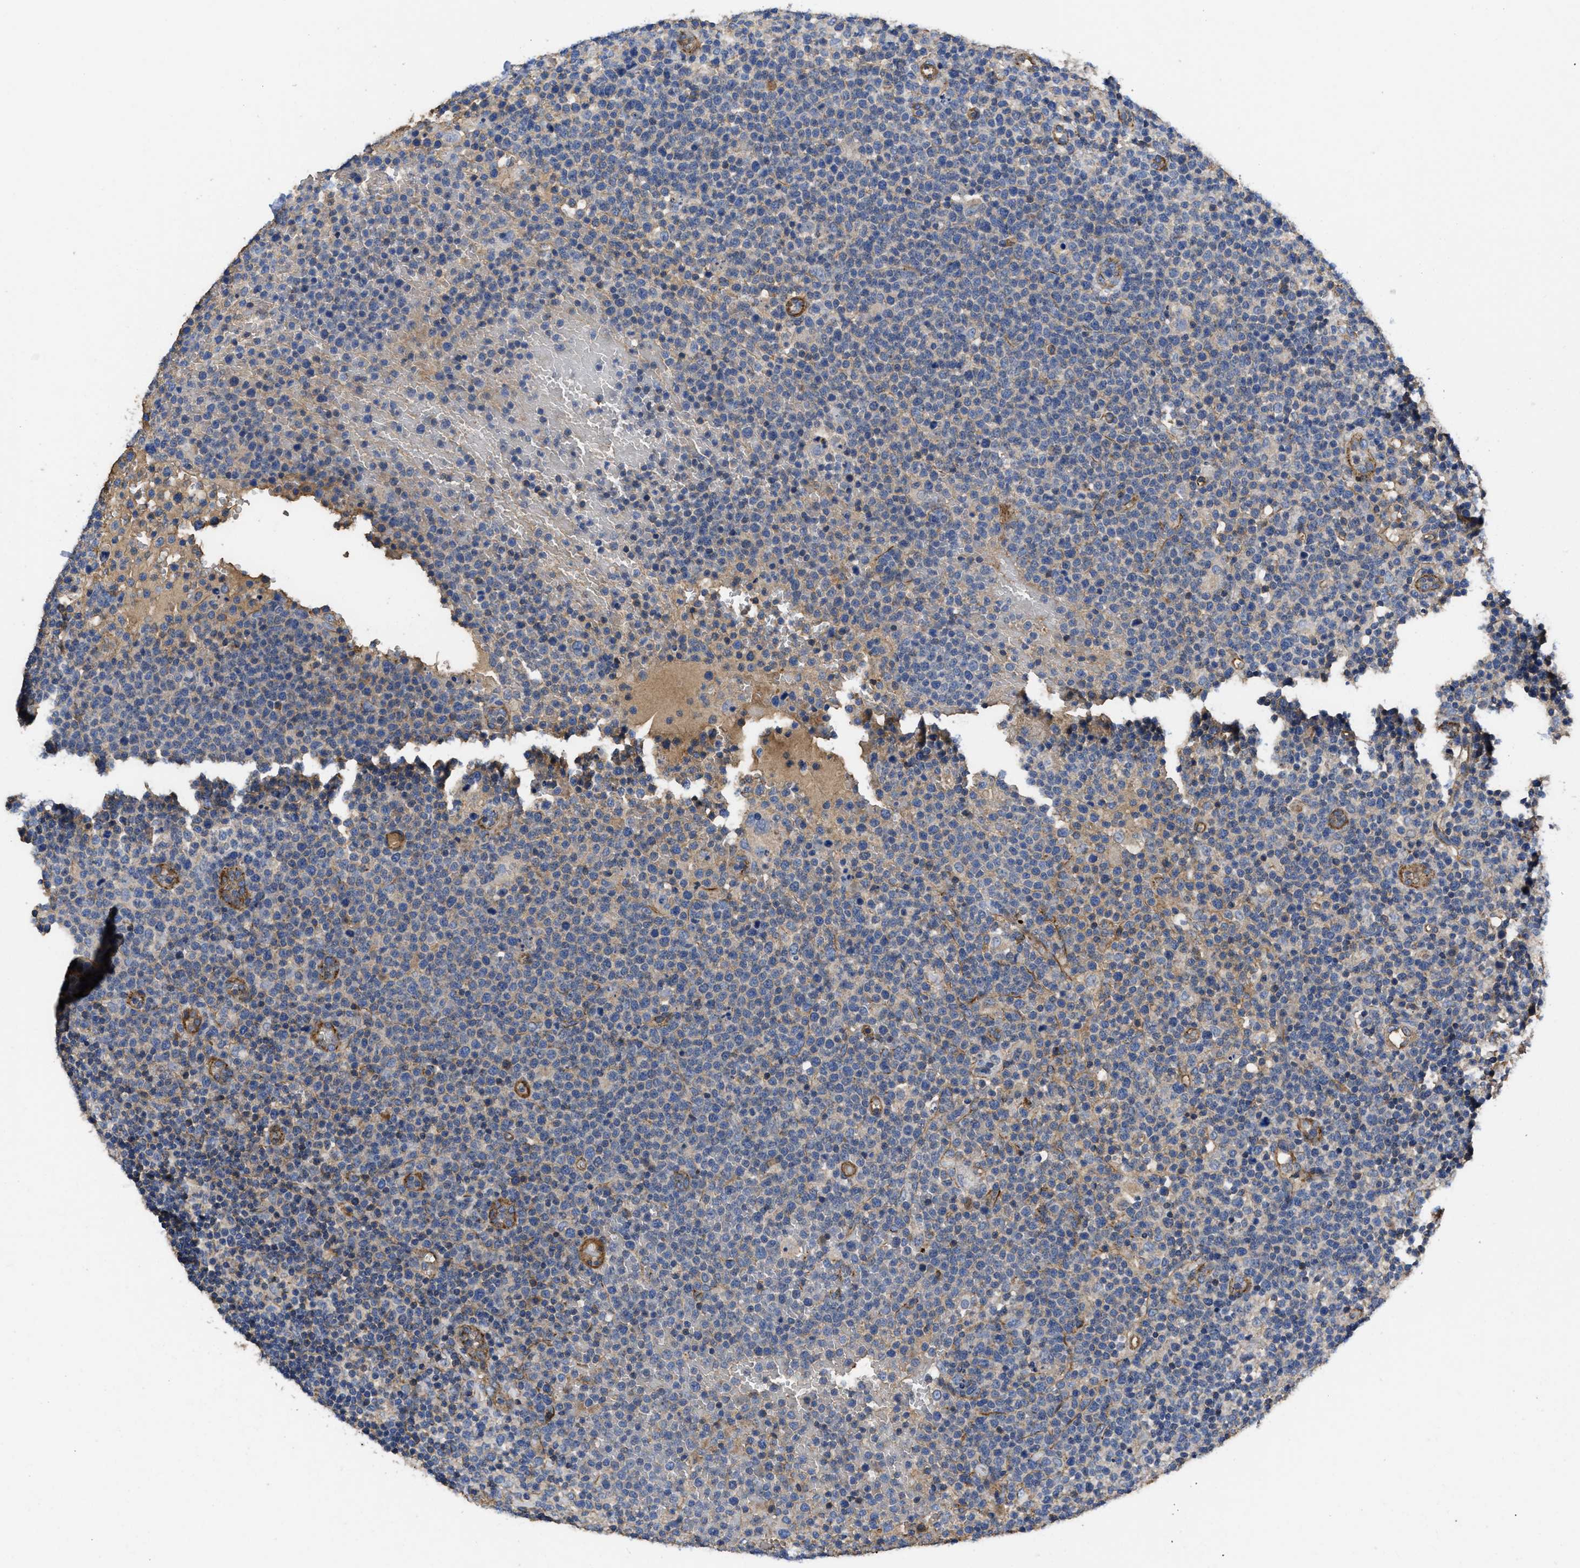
{"staining": {"intensity": "negative", "quantity": "none", "location": "none"}, "tissue": "lymphoma", "cell_type": "Tumor cells", "image_type": "cancer", "snomed": [{"axis": "morphology", "description": "Malignant lymphoma, non-Hodgkin's type, High grade"}, {"axis": "topography", "description": "Lymph node"}], "caption": "High magnification brightfield microscopy of high-grade malignant lymphoma, non-Hodgkin's type stained with DAB (3,3'-diaminobenzidine) (brown) and counterstained with hematoxylin (blue): tumor cells show no significant expression. (Stains: DAB IHC with hematoxylin counter stain, Microscopy: brightfield microscopy at high magnification).", "gene": "USP4", "patient": {"sex": "male", "age": 61}}